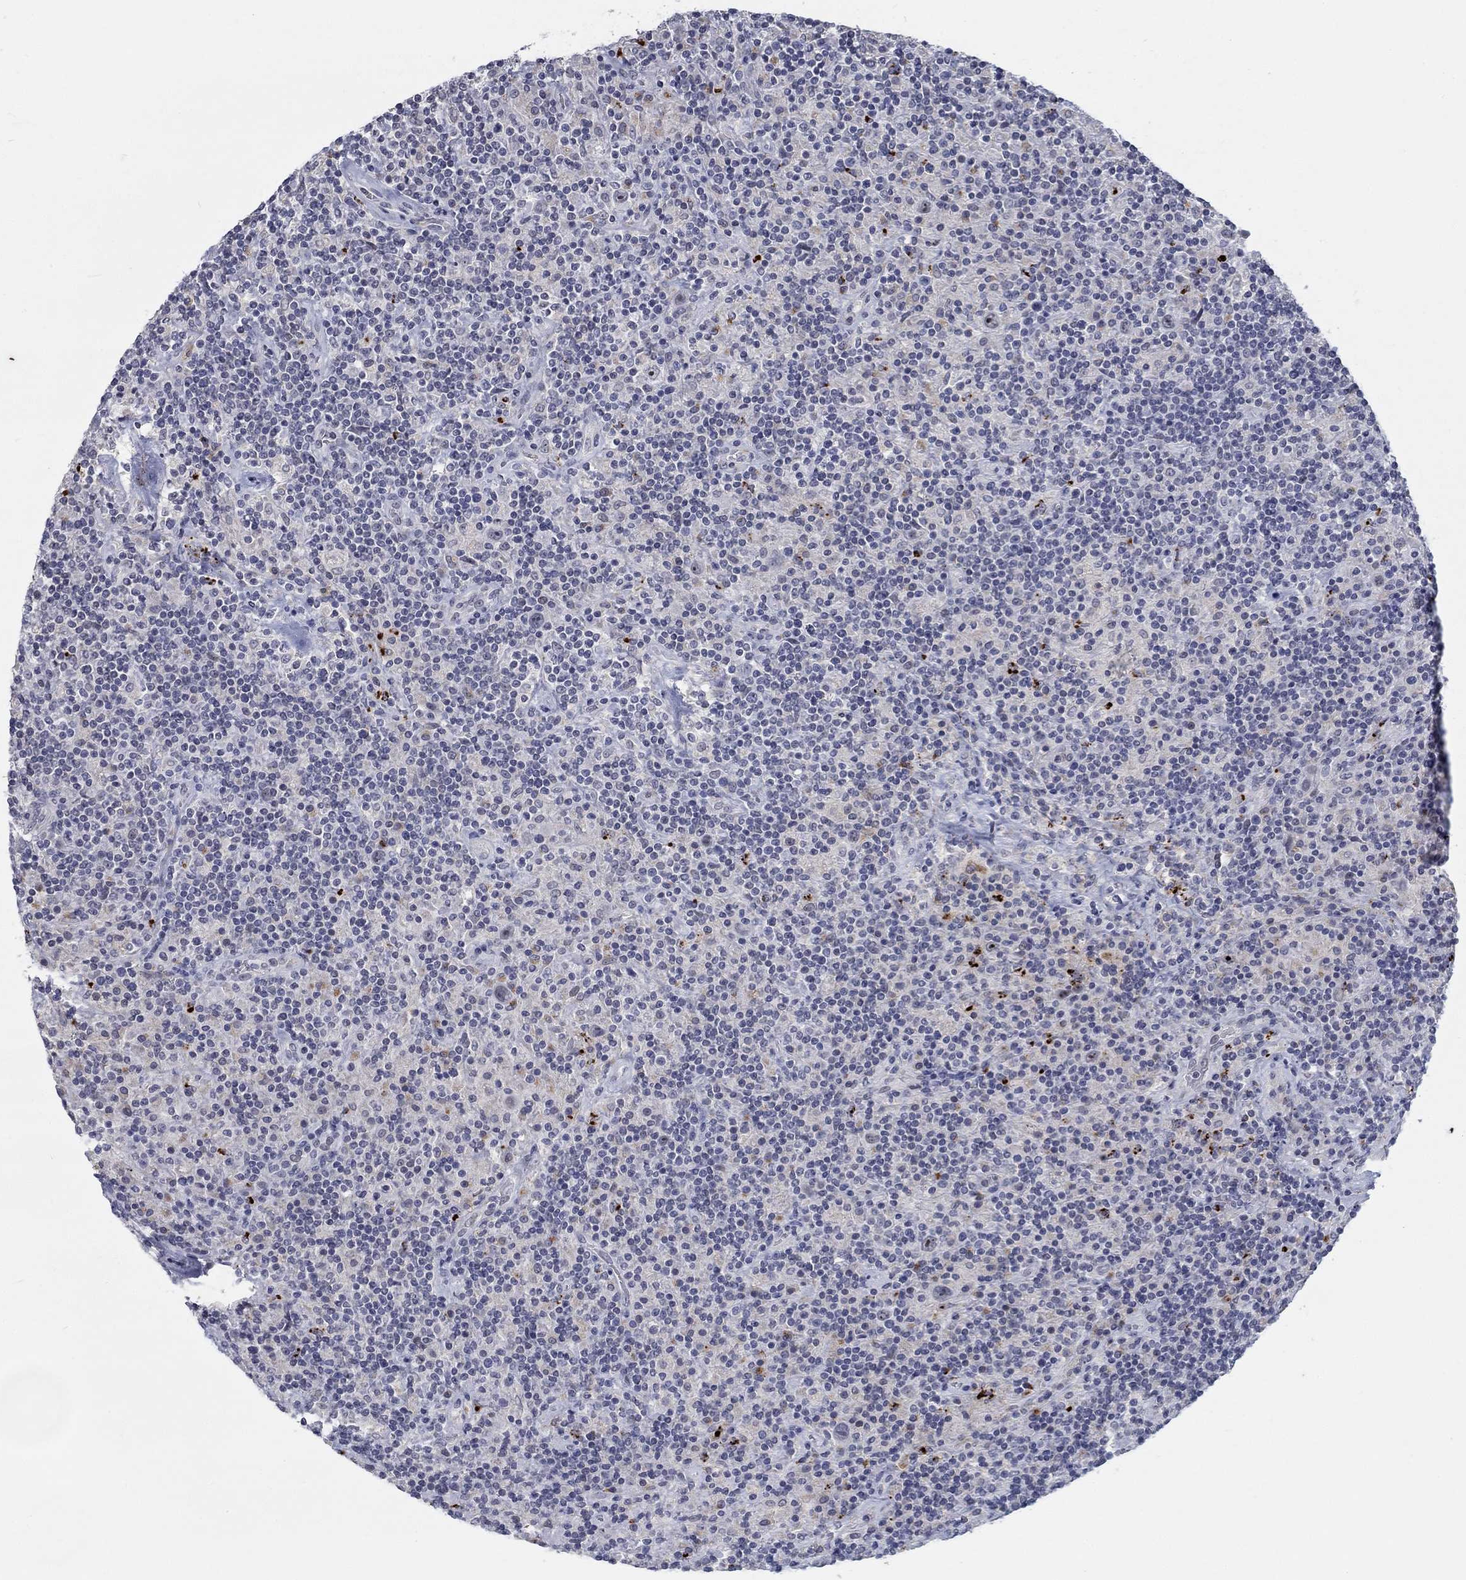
{"staining": {"intensity": "negative", "quantity": "none", "location": "none"}, "tissue": "lymphoma", "cell_type": "Tumor cells", "image_type": "cancer", "snomed": [{"axis": "morphology", "description": "Hodgkin's disease, NOS"}, {"axis": "topography", "description": "Lymph node"}], "caption": "Photomicrograph shows no significant protein expression in tumor cells of Hodgkin's disease.", "gene": "MTSS2", "patient": {"sex": "male", "age": 70}}